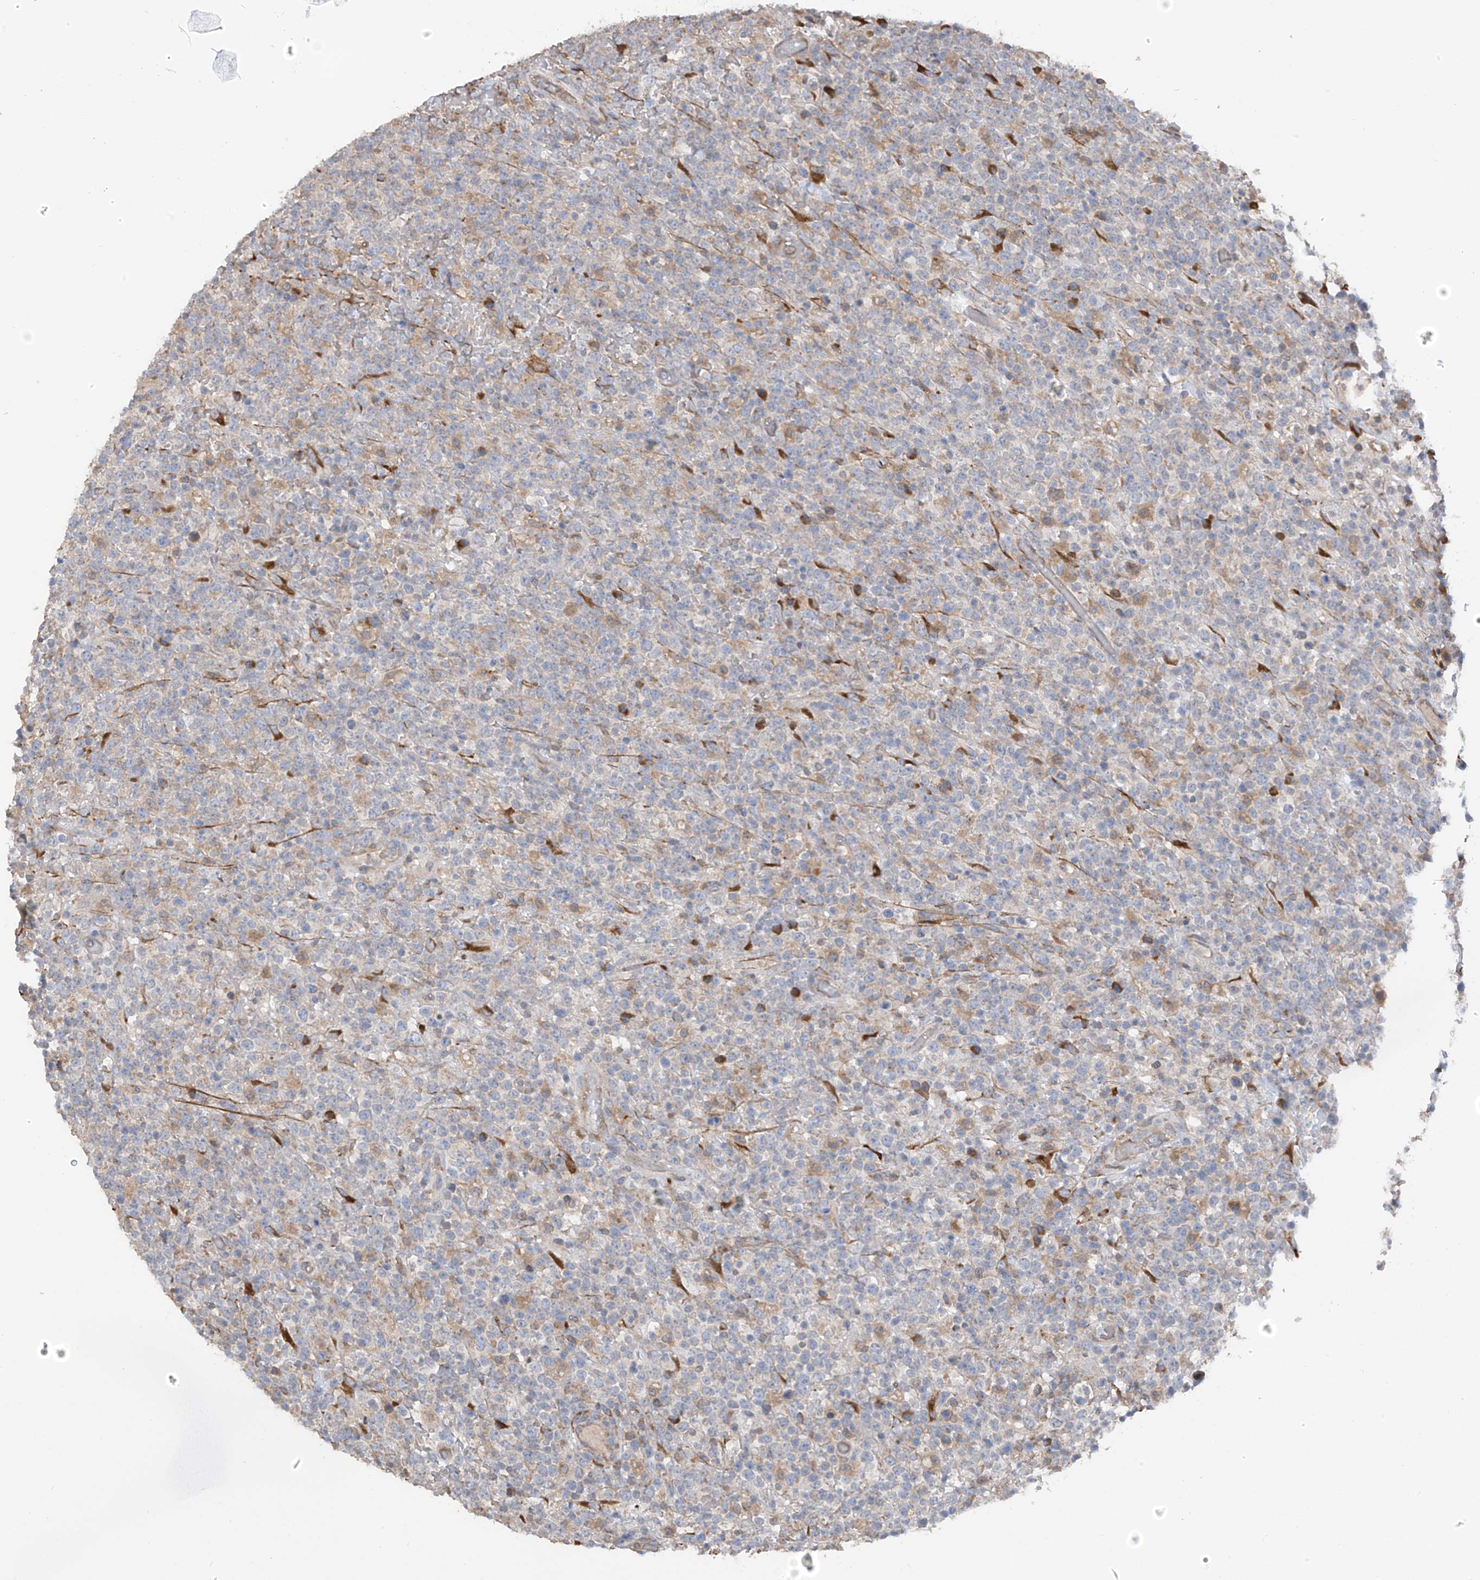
{"staining": {"intensity": "negative", "quantity": "none", "location": "none"}, "tissue": "lymphoma", "cell_type": "Tumor cells", "image_type": "cancer", "snomed": [{"axis": "morphology", "description": "Malignant lymphoma, non-Hodgkin's type, High grade"}, {"axis": "topography", "description": "Colon"}], "caption": "Micrograph shows no protein positivity in tumor cells of malignant lymphoma, non-Hodgkin's type (high-grade) tissue.", "gene": "GALNTL6", "patient": {"sex": "female", "age": 53}}